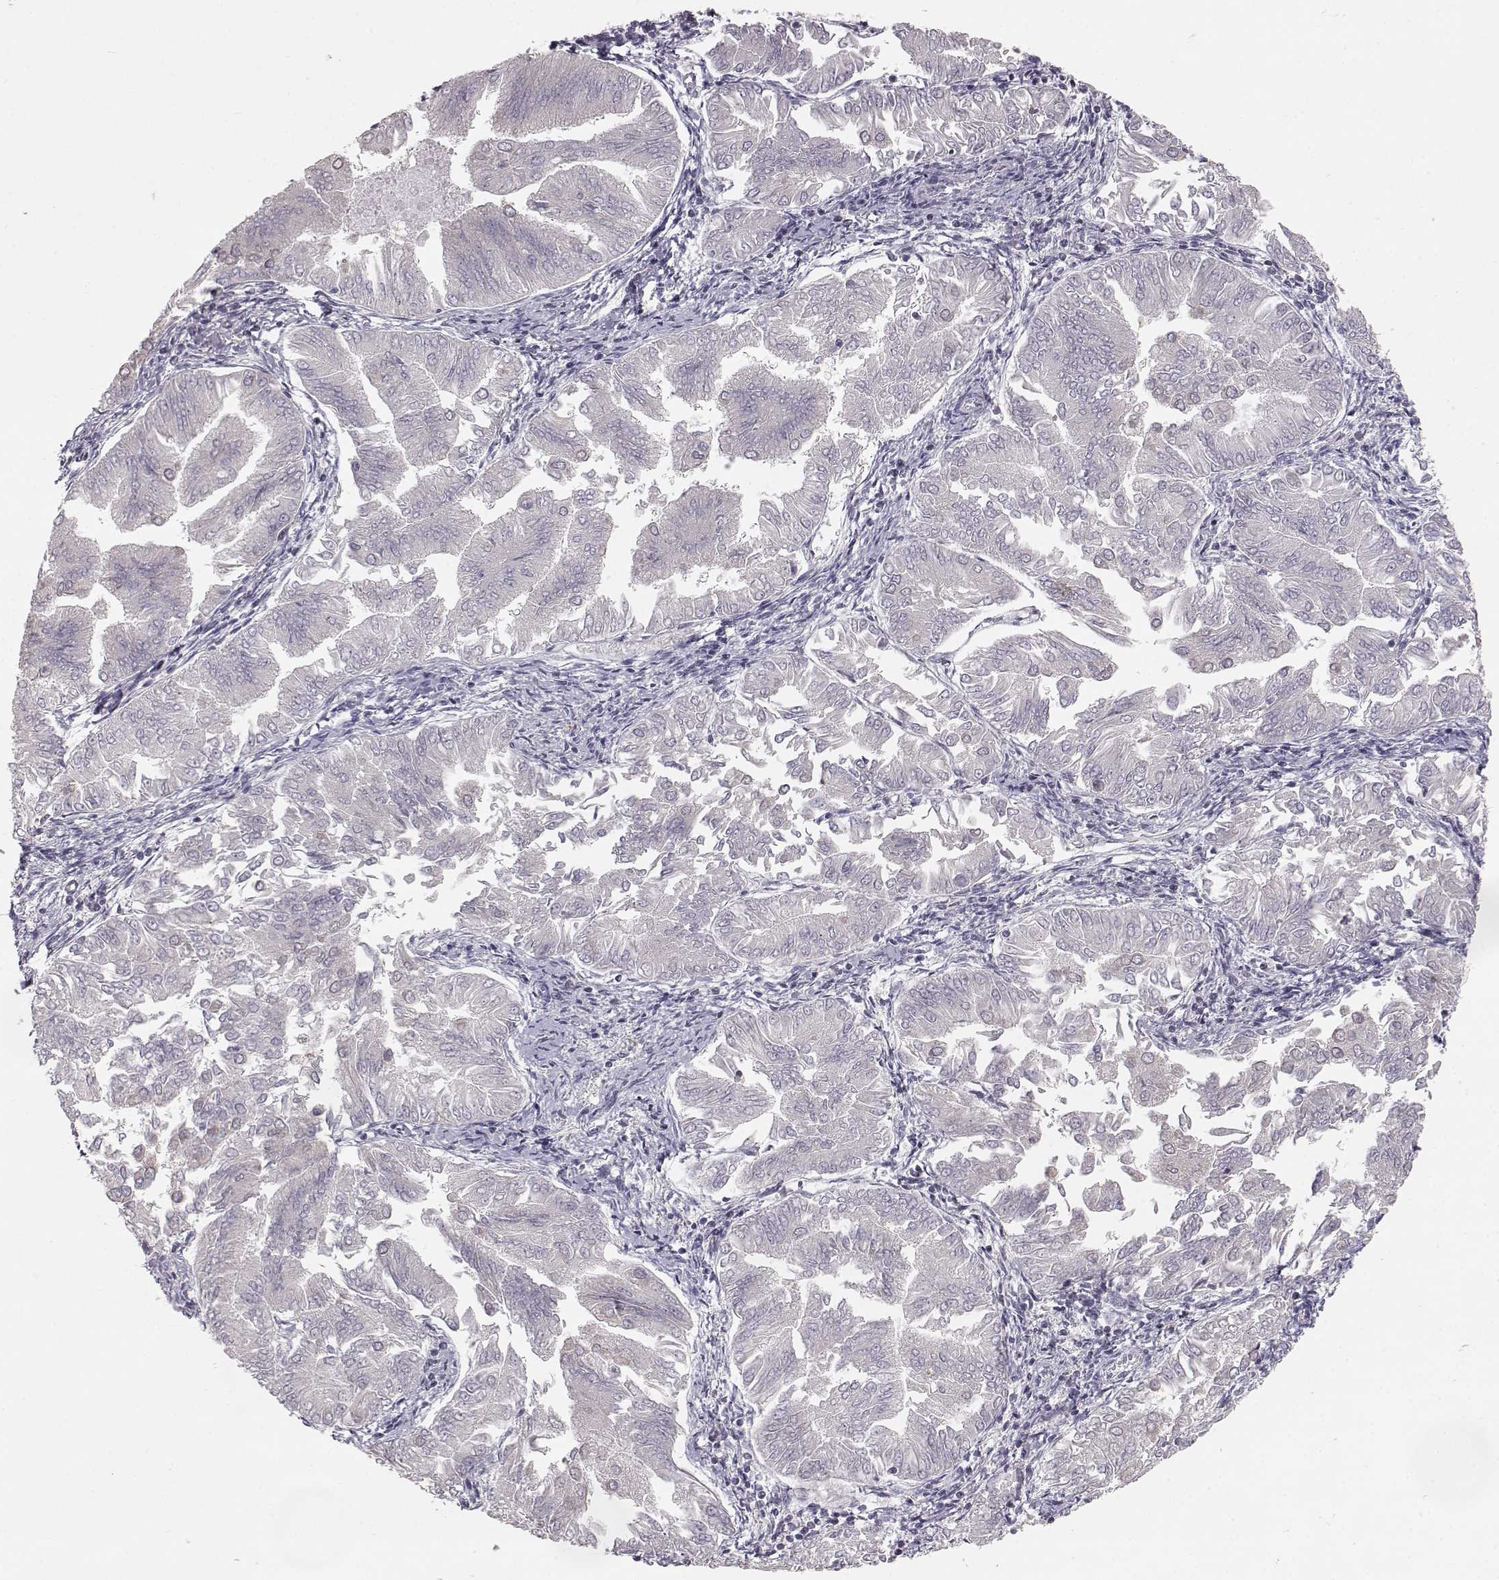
{"staining": {"intensity": "negative", "quantity": "none", "location": "none"}, "tissue": "endometrial cancer", "cell_type": "Tumor cells", "image_type": "cancer", "snomed": [{"axis": "morphology", "description": "Adenocarcinoma, NOS"}, {"axis": "topography", "description": "Endometrium"}], "caption": "Immunohistochemistry (IHC) photomicrograph of human endometrial cancer (adenocarcinoma) stained for a protein (brown), which demonstrates no expression in tumor cells.", "gene": "GRAP2", "patient": {"sex": "female", "age": 53}}